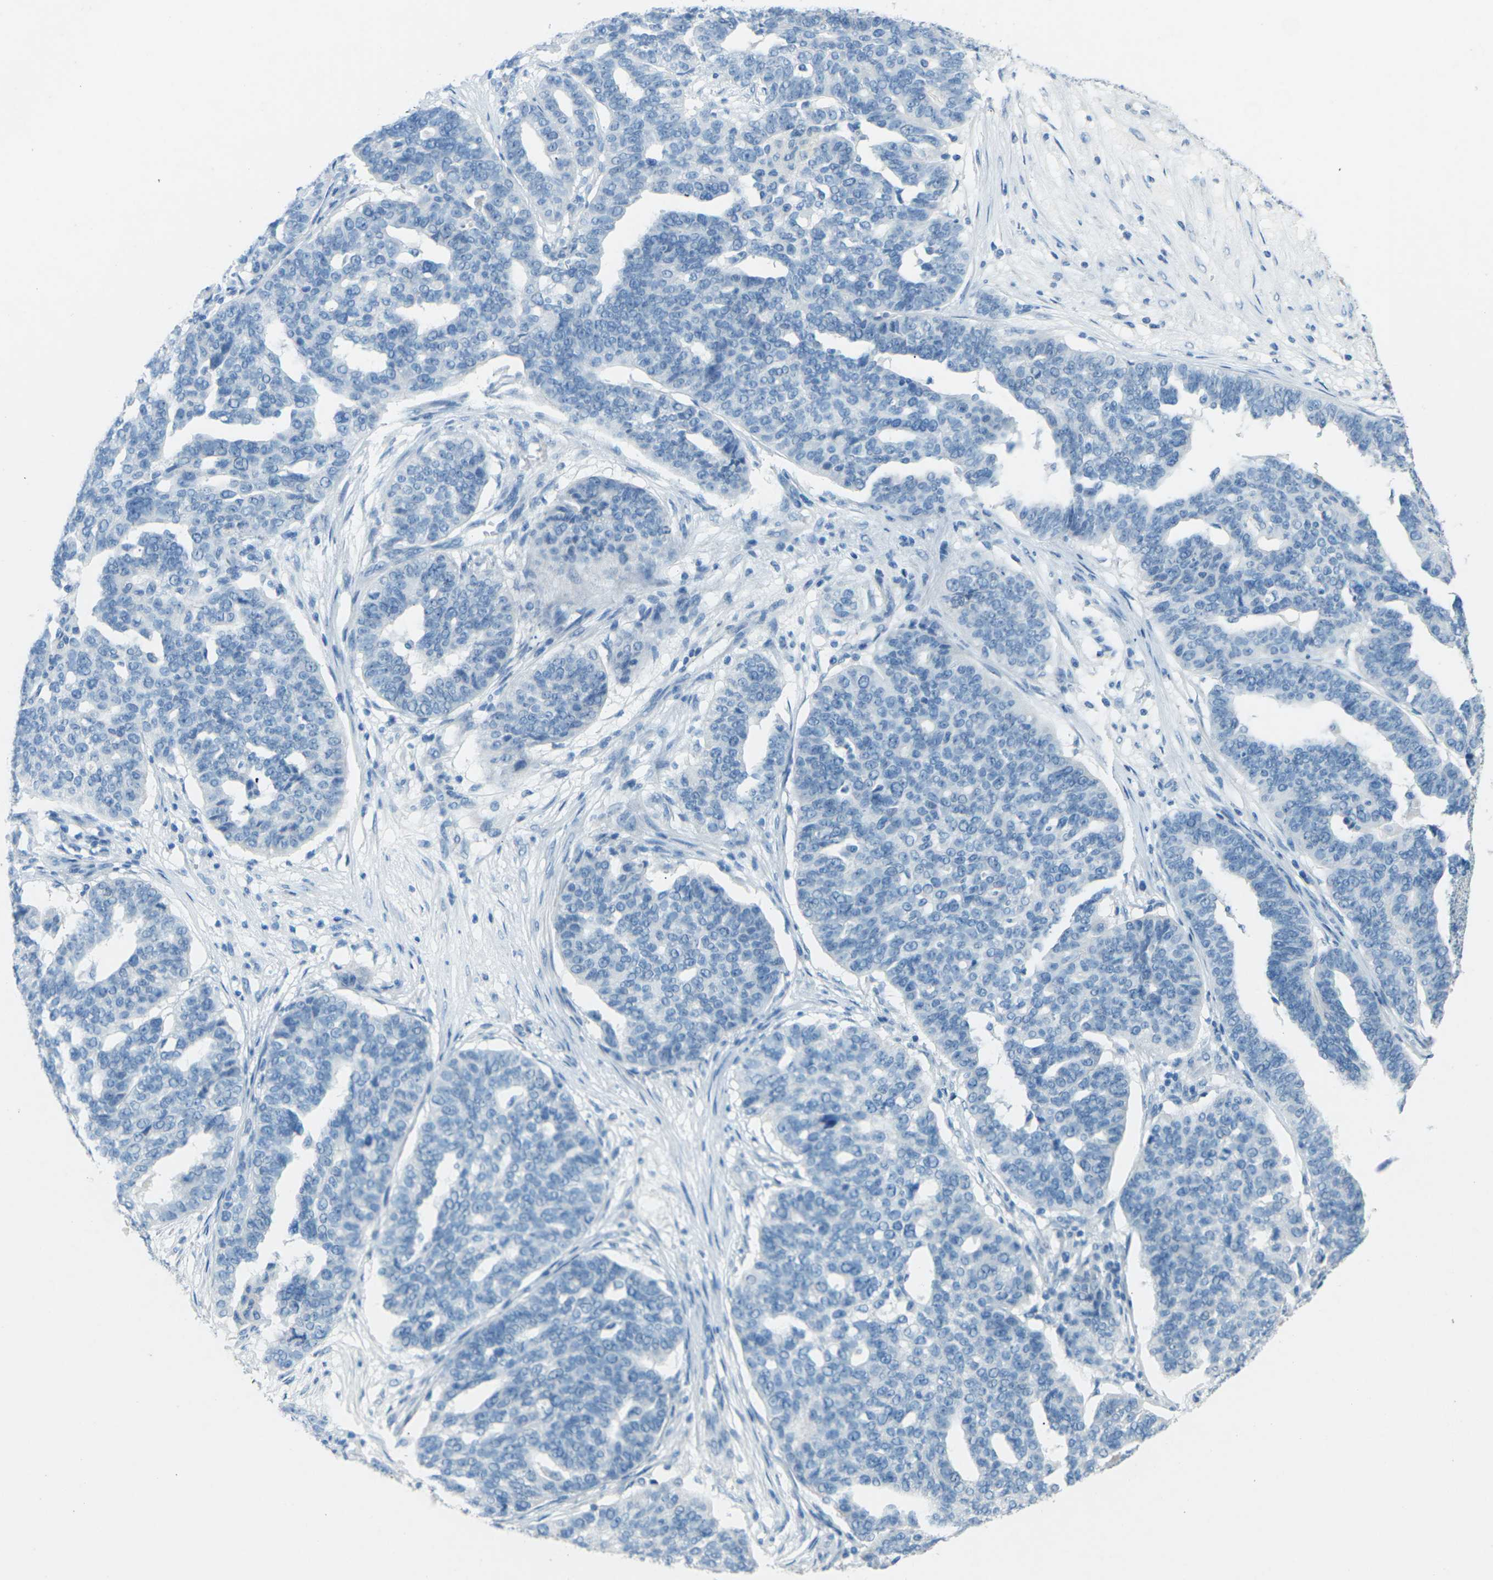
{"staining": {"intensity": "negative", "quantity": "none", "location": "none"}, "tissue": "ovarian cancer", "cell_type": "Tumor cells", "image_type": "cancer", "snomed": [{"axis": "morphology", "description": "Cystadenocarcinoma, serous, NOS"}, {"axis": "topography", "description": "Ovary"}], "caption": "An image of human serous cystadenocarcinoma (ovarian) is negative for staining in tumor cells.", "gene": "CDH16", "patient": {"sex": "female", "age": 59}}